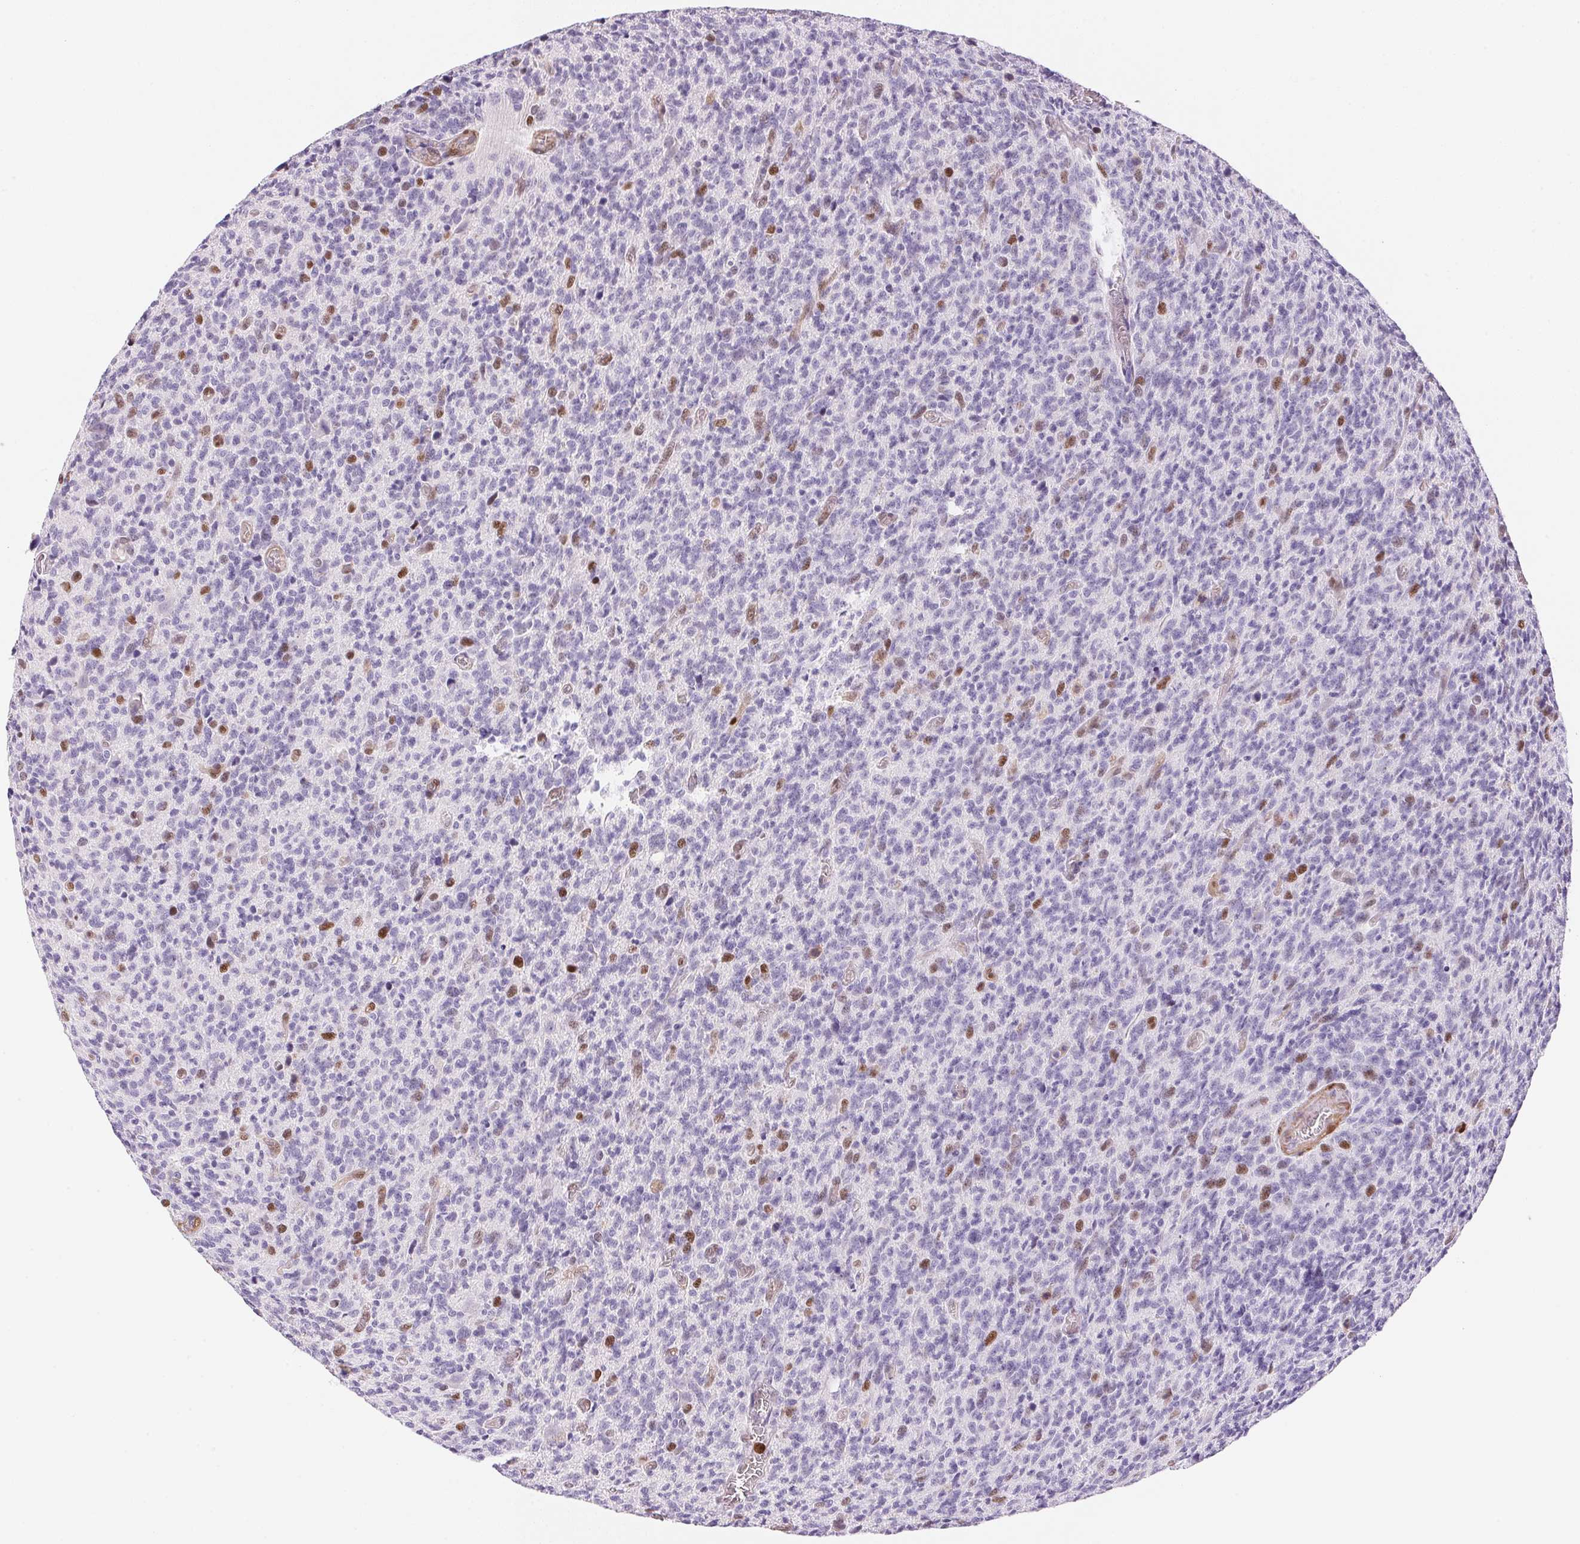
{"staining": {"intensity": "negative", "quantity": "none", "location": "none"}, "tissue": "glioma", "cell_type": "Tumor cells", "image_type": "cancer", "snomed": [{"axis": "morphology", "description": "Glioma, malignant, High grade"}, {"axis": "topography", "description": "Brain"}], "caption": "High magnification brightfield microscopy of glioma stained with DAB (3,3'-diaminobenzidine) (brown) and counterstained with hematoxylin (blue): tumor cells show no significant expression.", "gene": "SMTN", "patient": {"sex": "male", "age": 76}}